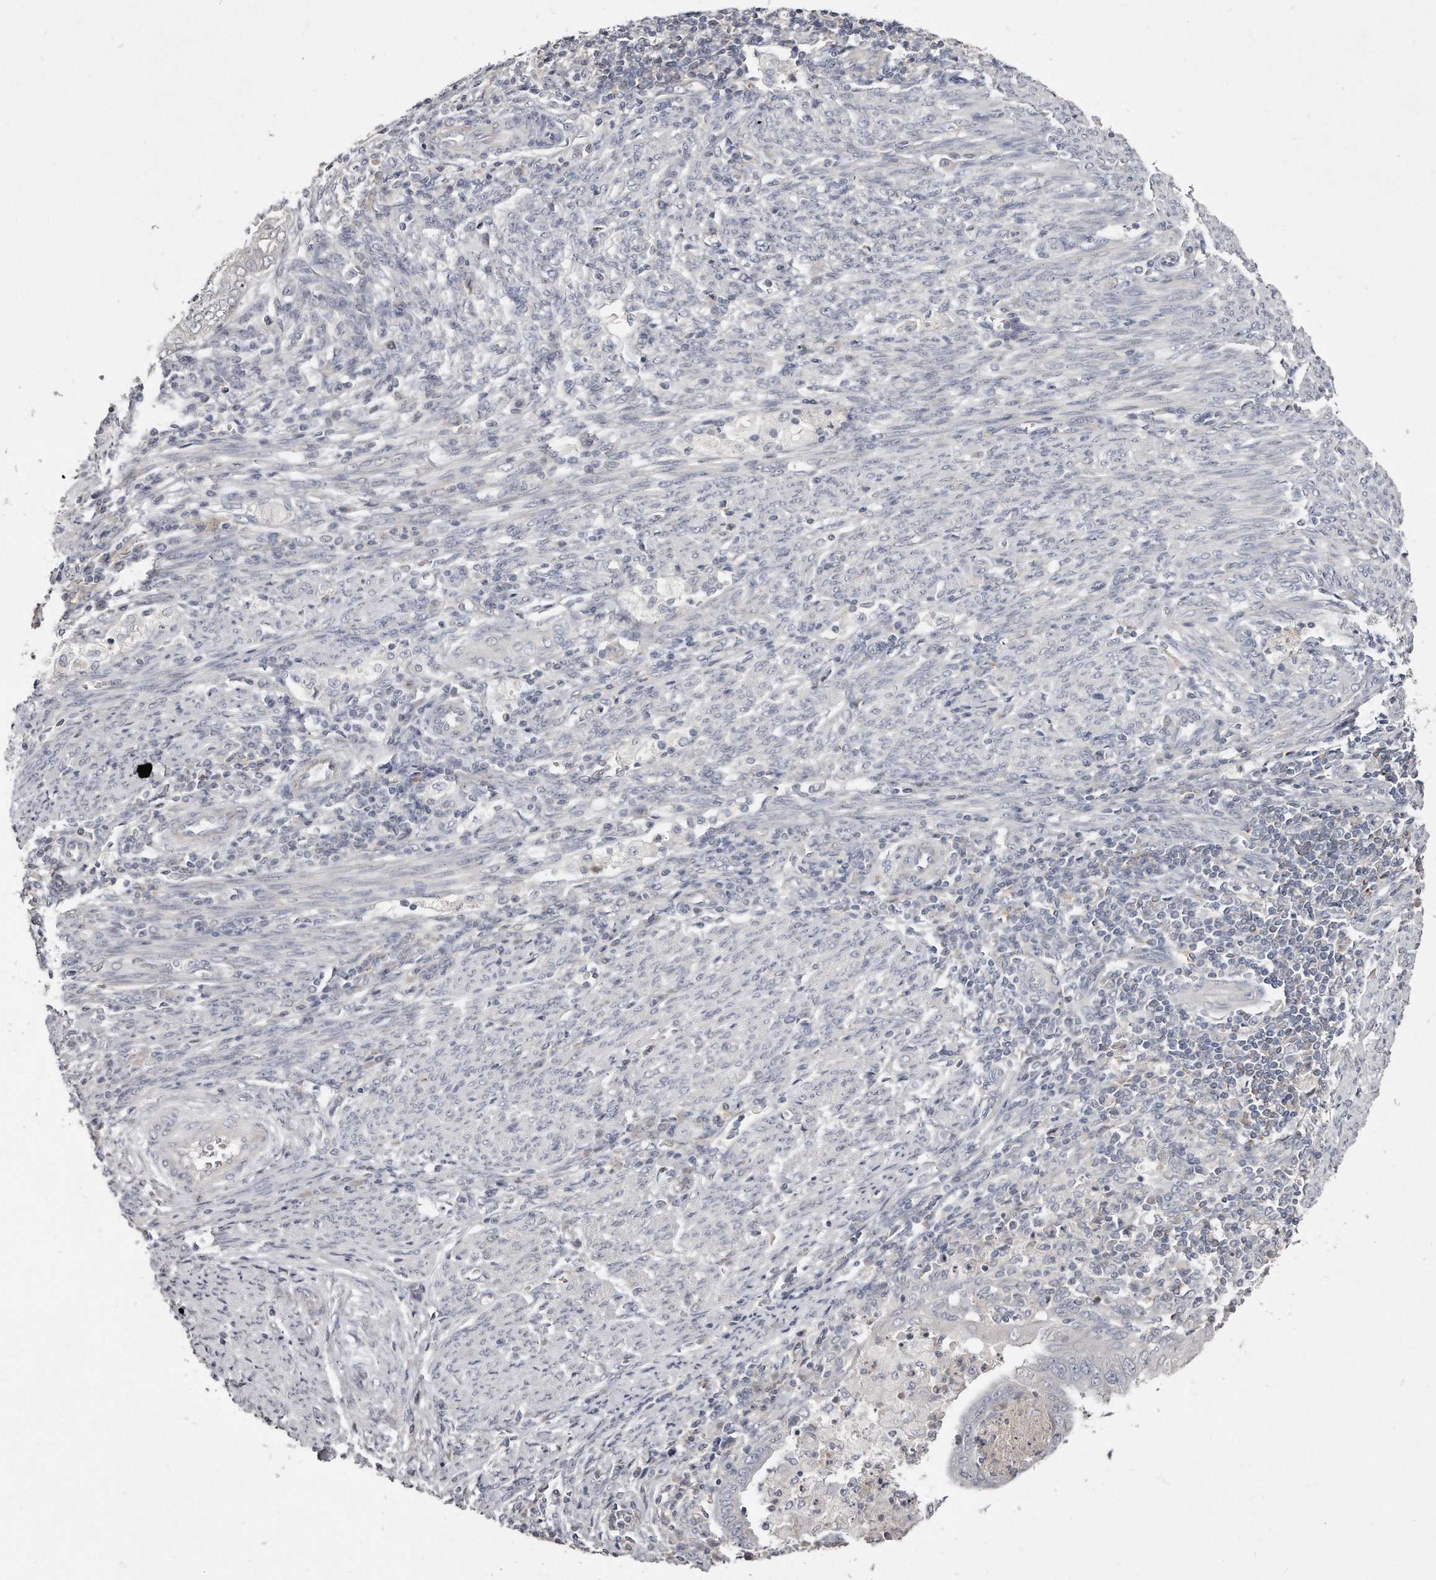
{"staining": {"intensity": "negative", "quantity": "none", "location": "none"}, "tissue": "endometrial cancer", "cell_type": "Tumor cells", "image_type": "cancer", "snomed": [{"axis": "morphology", "description": "Polyp, NOS"}, {"axis": "morphology", "description": "Adenocarcinoma, NOS"}, {"axis": "morphology", "description": "Adenoma, NOS"}, {"axis": "topography", "description": "Endometrium"}], "caption": "The image displays no significant expression in tumor cells of endometrial cancer (adenoma). (DAB (3,3'-diaminobenzidine) immunohistochemistry, high magnification).", "gene": "TTLL4", "patient": {"sex": "female", "age": 79}}